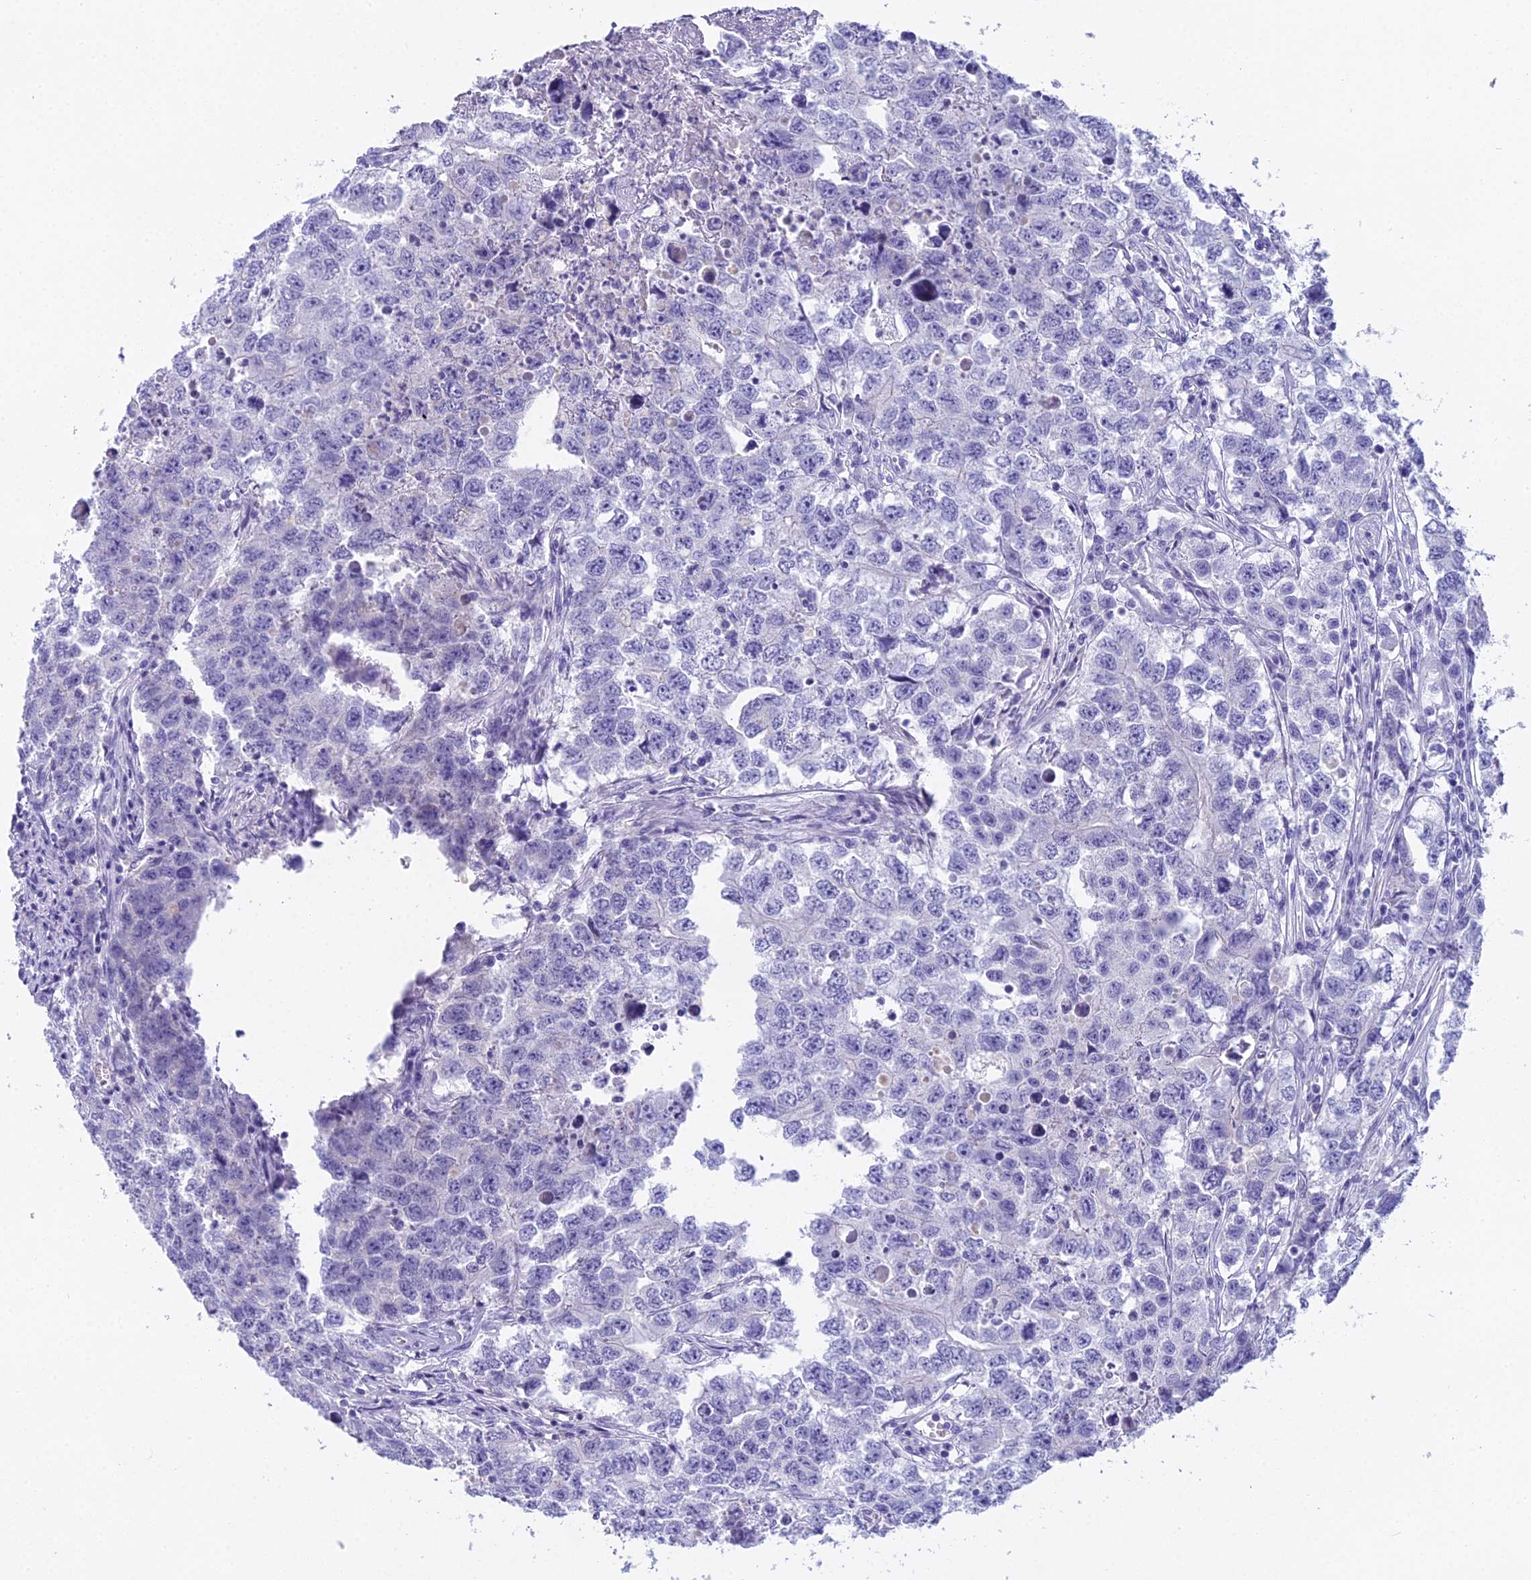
{"staining": {"intensity": "negative", "quantity": "none", "location": "none"}, "tissue": "testis cancer", "cell_type": "Tumor cells", "image_type": "cancer", "snomed": [{"axis": "morphology", "description": "Seminoma, NOS"}, {"axis": "morphology", "description": "Carcinoma, Embryonal, NOS"}, {"axis": "topography", "description": "Testis"}], "caption": "DAB (3,3'-diaminobenzidine) immunohistochemical staining of human testis cancer (embryonal carcinoma) shows no significant positivity in tumor cells.", "gene": "UNC80", "patient": {"sex": "male", "age": 43}}